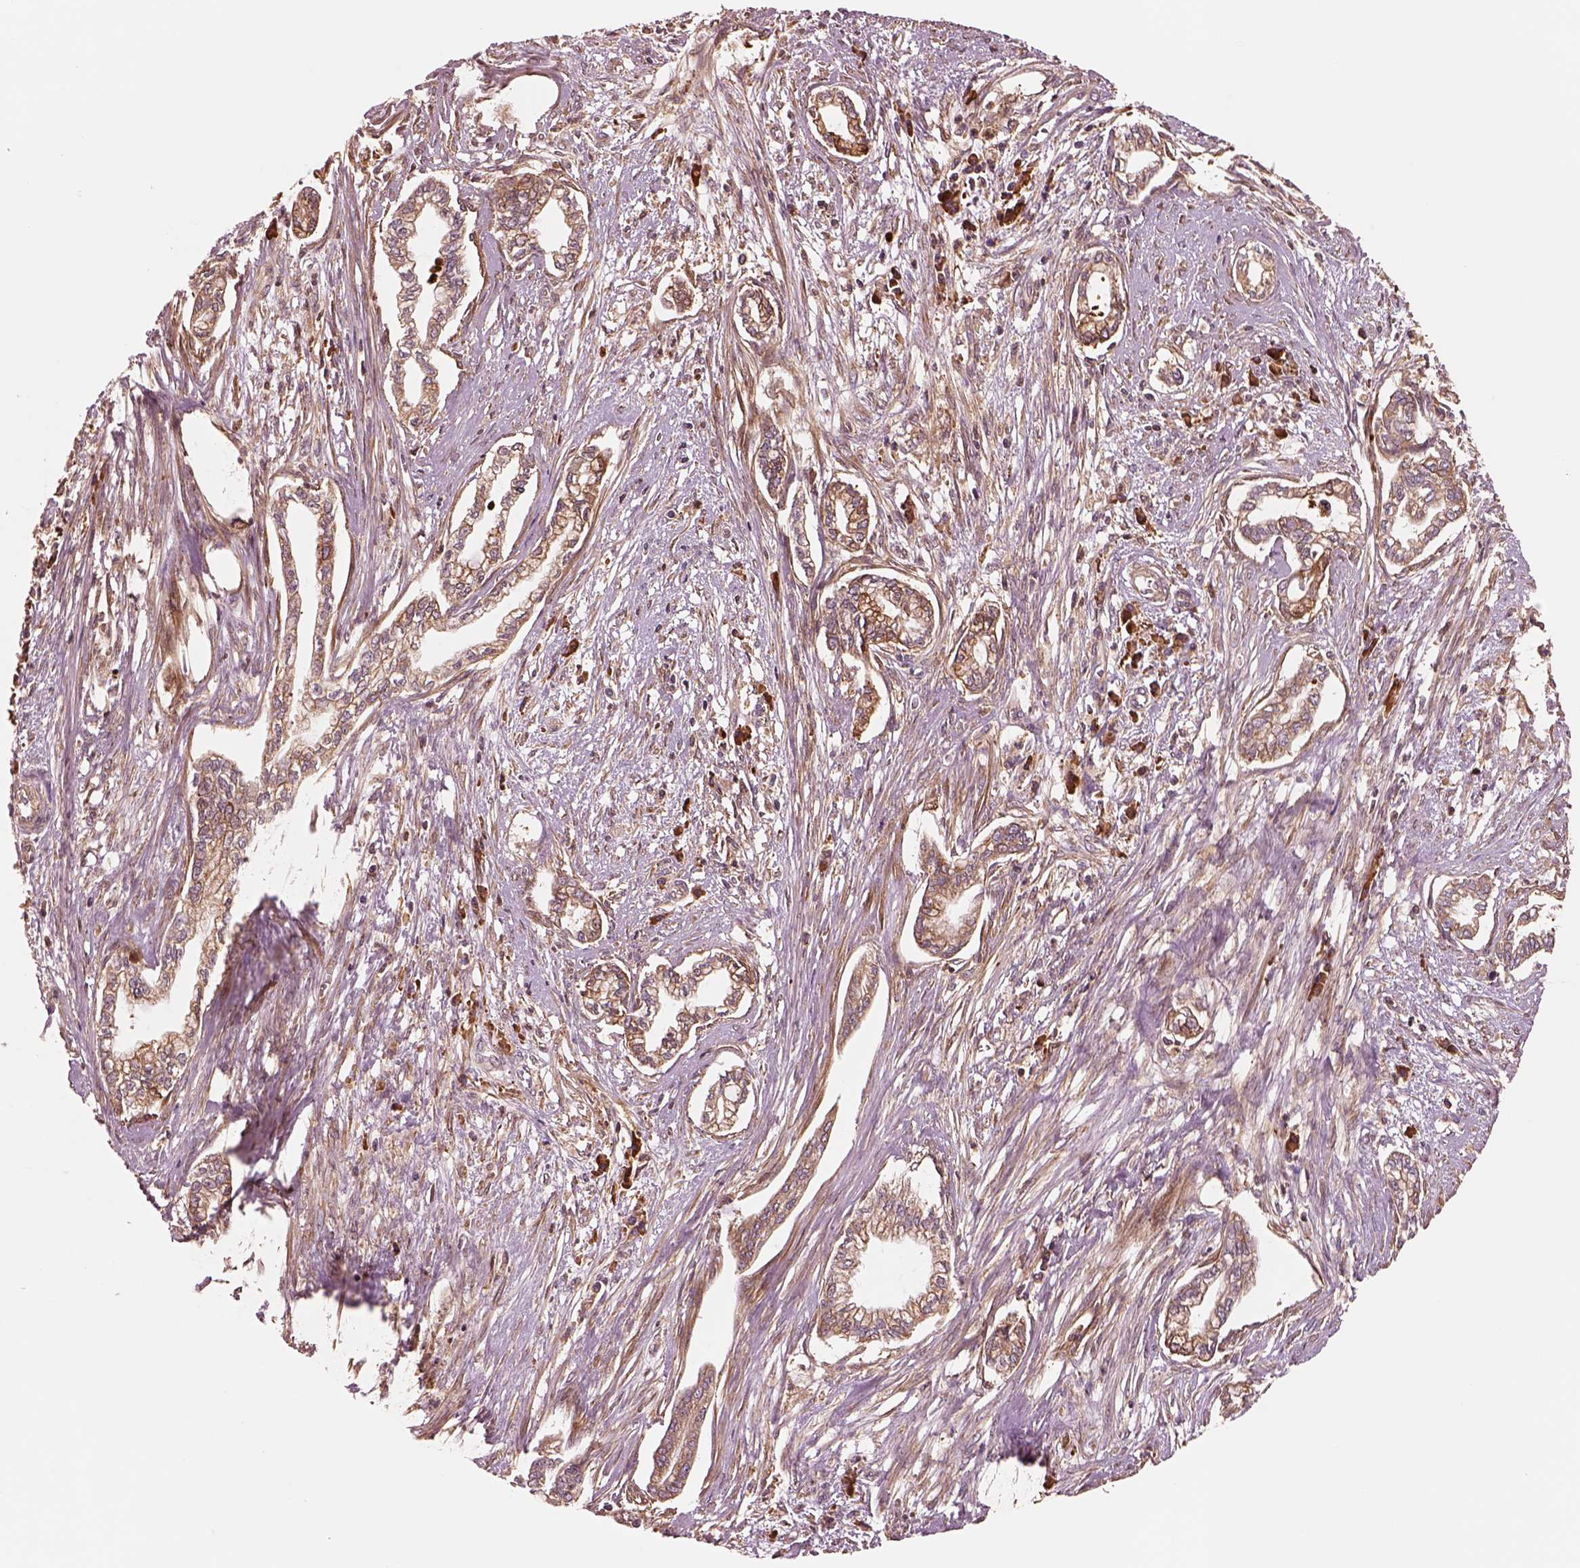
{"staining": {"intensity": "moderate", "quantity": "<25%", "location": "cytoplasmic/membranous"}, "tissue": "cervical cancer", "cell_type": "Tumor cells", "image_type": "cancer", "snomed": [{"axis": "morphology", "description": "Adenocarcinoma, NOS"}, {"axis": "topography", "description": "Cervix"}], "caption": "A brown stain shows moderate cytoplasmic/membranous staining of a protein in human cervical cancer (adenocarcinoma) tumor cells. Using DAB (brown) and hematoxylin (blue) stains, captured at high magnification using brightfield microscopy.", "gene": "ASCC2", "patient": {"sex": "female", "age": 62}}